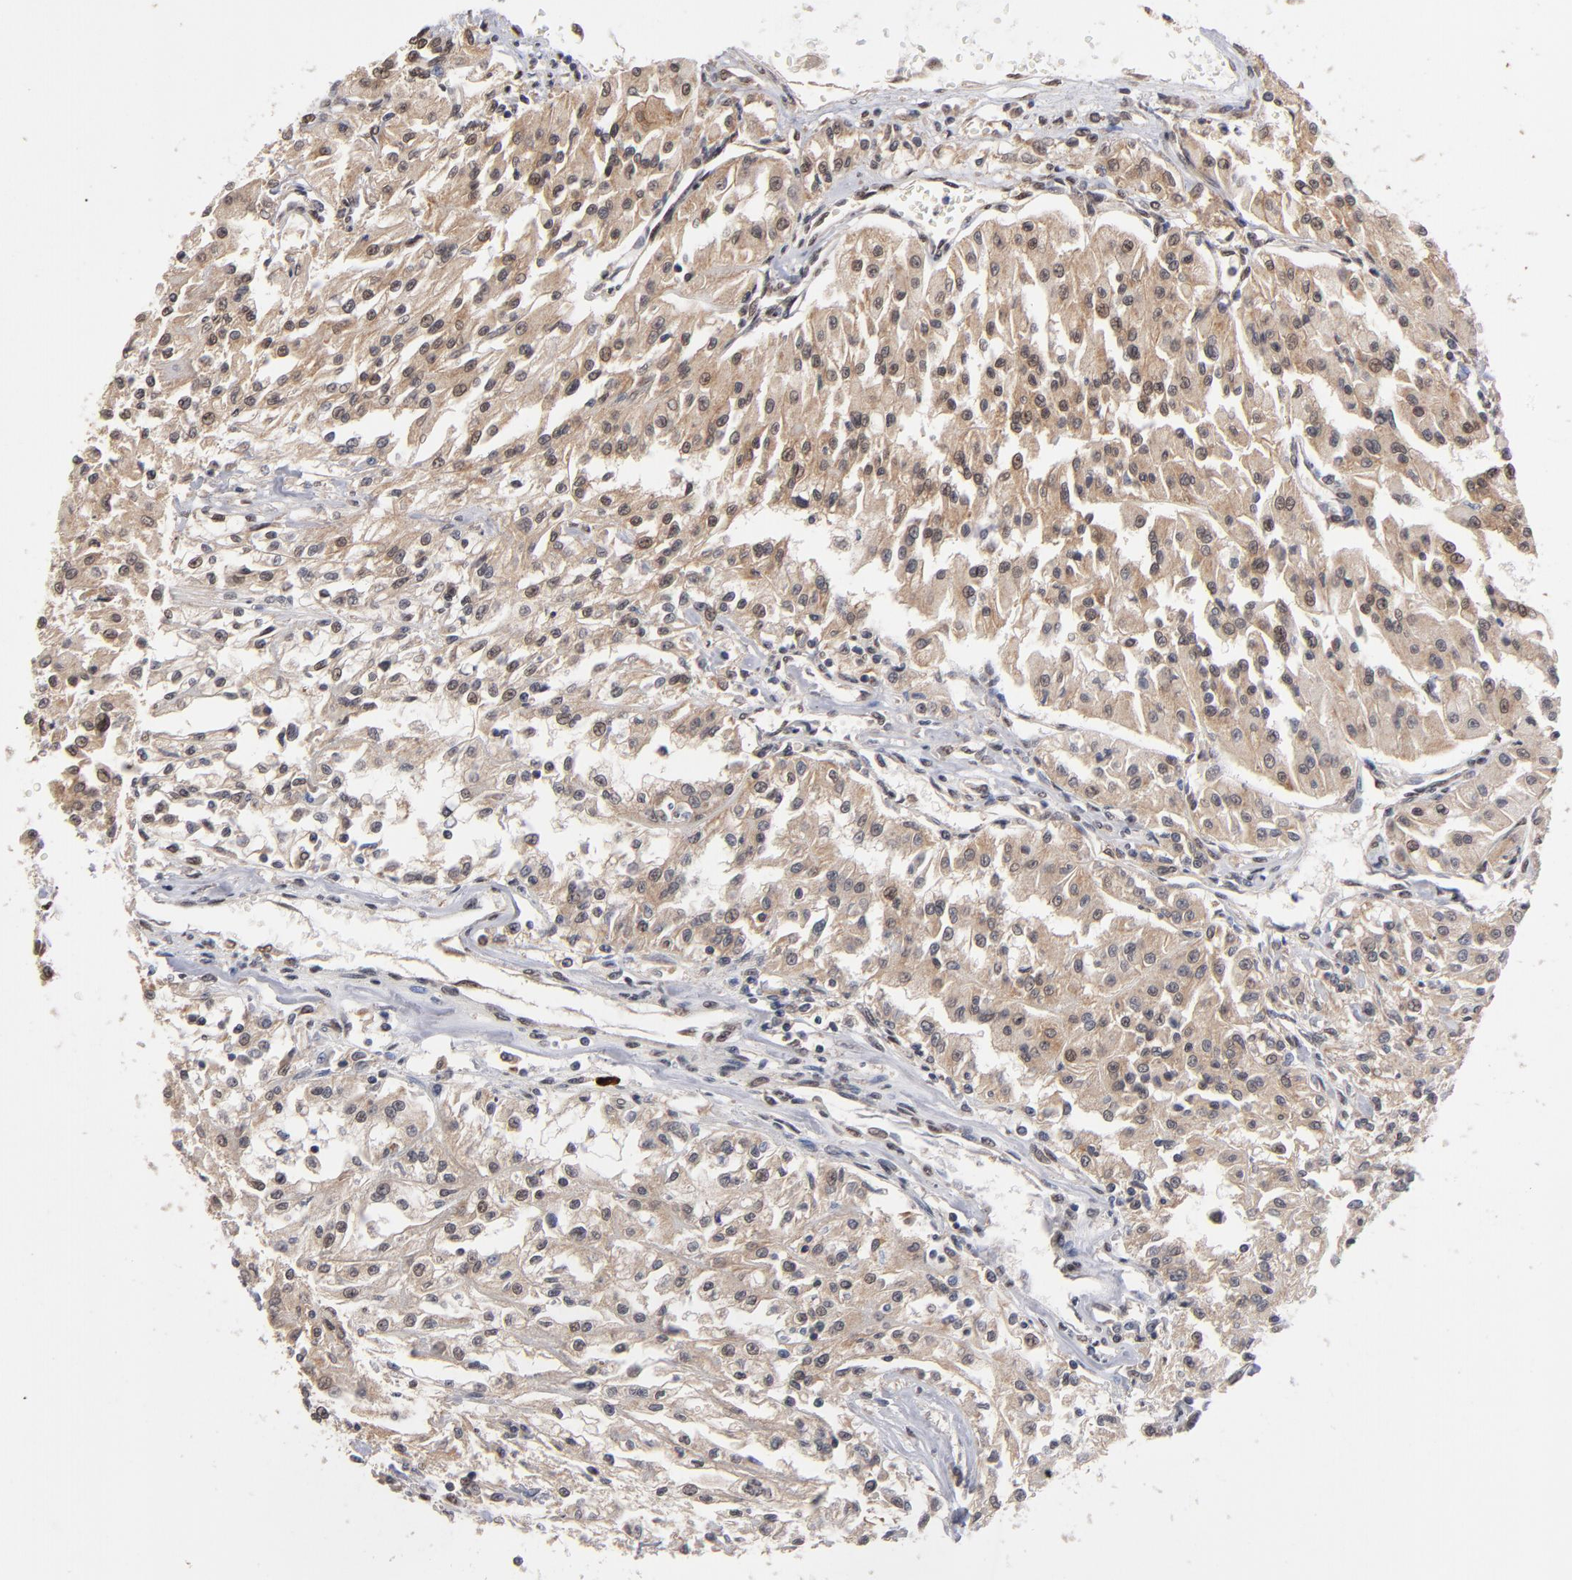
{"staining": {"intensity": "weak", "quantity": ">75%", "location": "cytoplasmic/membranous,nuclear"}, "tissue": "renal cancer", "cell_type": "Tumor cells", "image_type": "cancer", "snomed": [{"axis": "morphology", "description": "Adenocarcinoma, NOS"}, {"axis": "topography", "description": "Kidney"}], "caption": "The micrograph demonstrates a brown stain indicating the presence of a protein in the cytoplasmic/membranous and nuclear of tumor cells in adenocarcinoma (renal). The staining was performed using DAB (3,3'-diaminobenzidine), with brown indicating positive protein expression. Nuclei are stained blue with hematoxylin.", "gene": "HUWE1", "patient": {"sex": "male", "age": 78}}